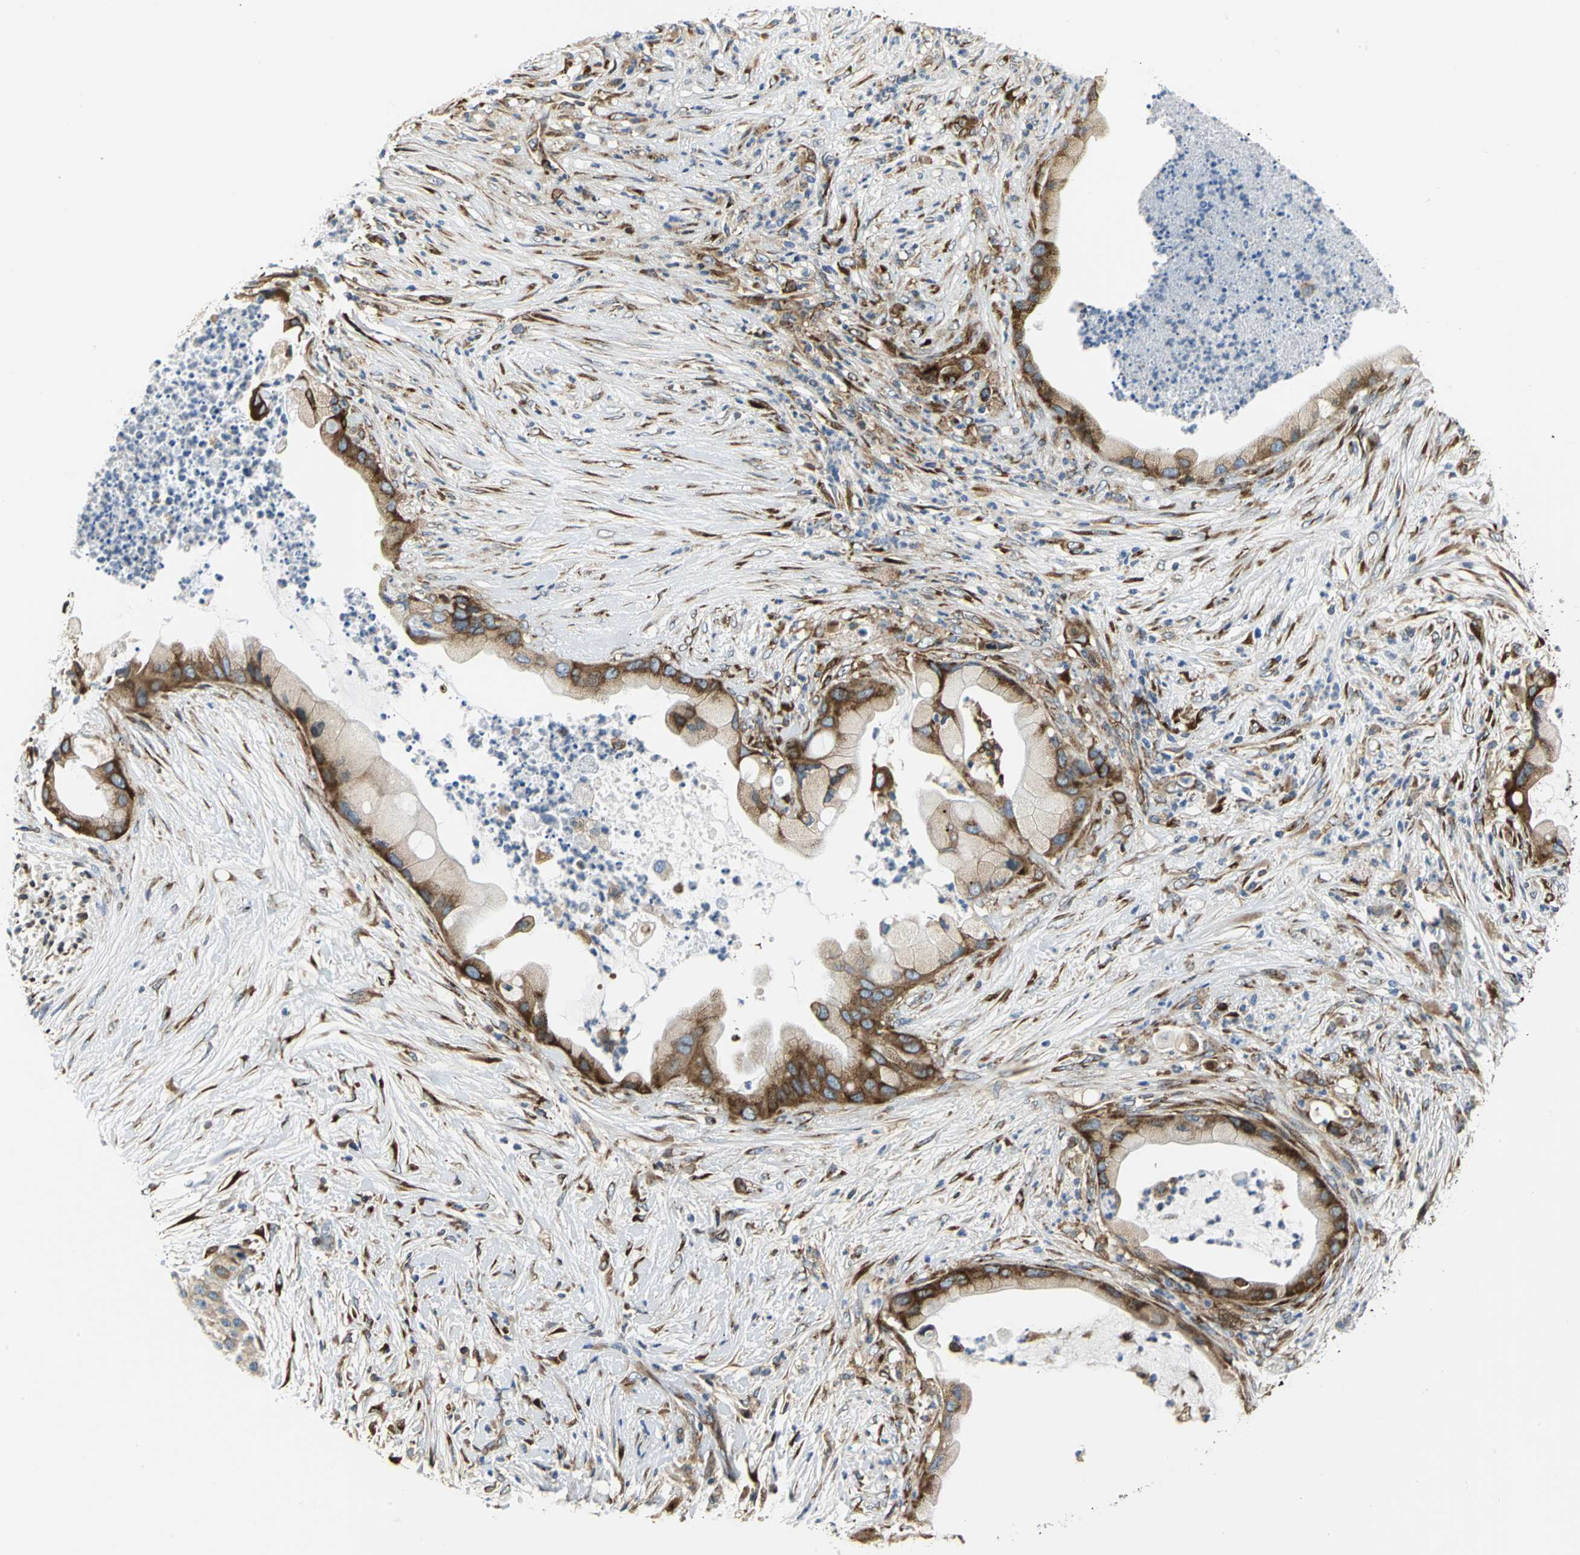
{"staining": {"intensity": "strong", "quantity": ">75%", "location": "cytoplasmic/membranous"}, "tissue": "pancreatic cancer", "cell_type": "Tumor cells", "image_type": "cancer", "snomed": [{"axis": "morphology", "description": "Adenocarcinoma, NOS"}, {"axis": "topography", "description": "Pancreas"}], "caption": "Human pancreatic cancer stained with a brown dye exhibits strong cytoplasmic/membranous positive positivity in approximately >75% of tumor cells.", "gene": "YBX1", "patient": {"sex": "female", "age": 59}}